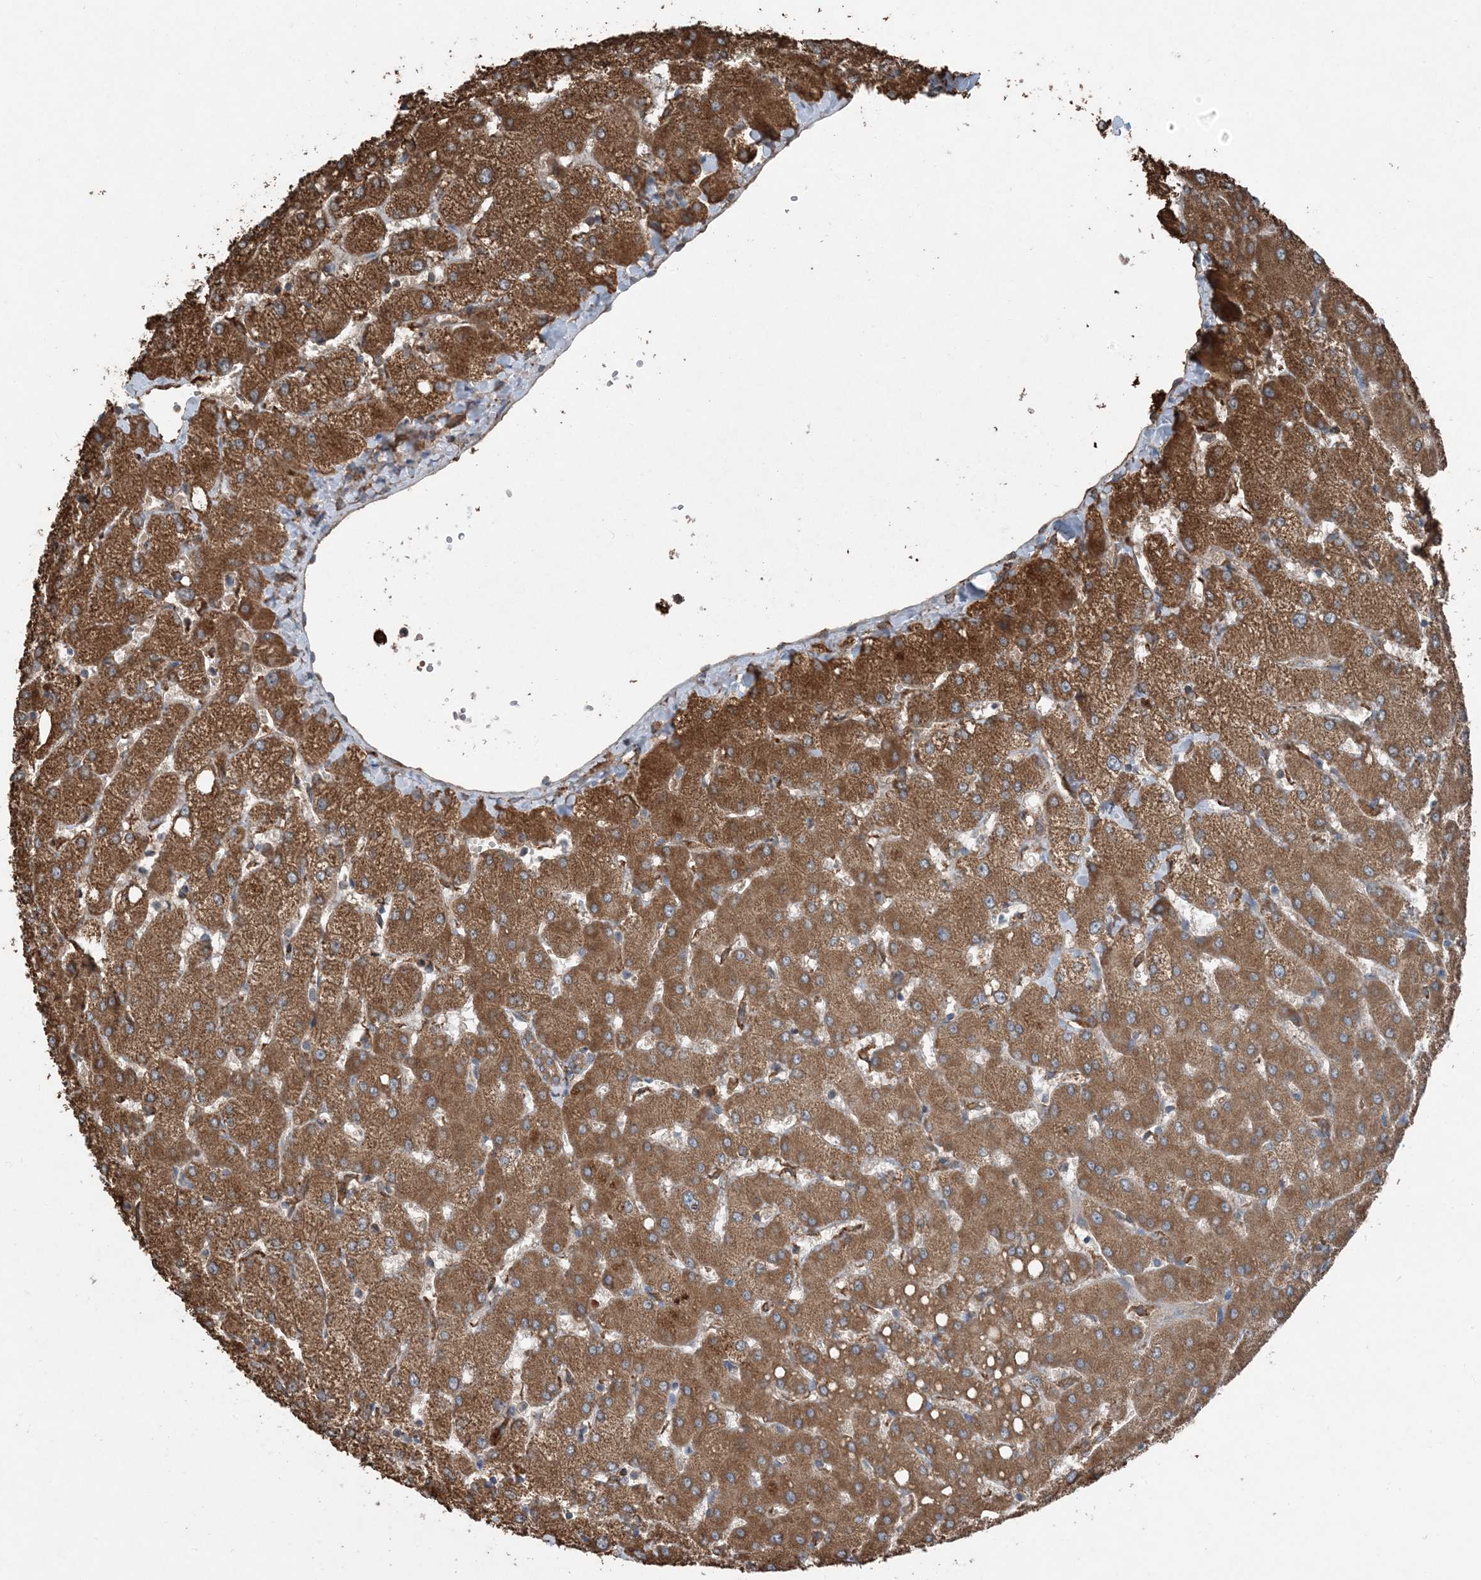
{"staining": {"intensity": "moderate", "quantity": ">75%", "location": "cytoplasmic/membranous"}, "tissue": "liver", "cell_type": "Cholangiocytes", "image_type": "normal", "snomed": [{"axis": "morphology", "description": "Normal tissue, NOS"}, {"axis": "topography", "description": "Liver"}], "caption": "The histopathology image demonstrates a brown stain indicating the presence of a protein in the cytoplasmic/membranous of cholangiocytes in liver.", "gene": "PDIA6", "patient": {"sex": "female", "age": 54}}